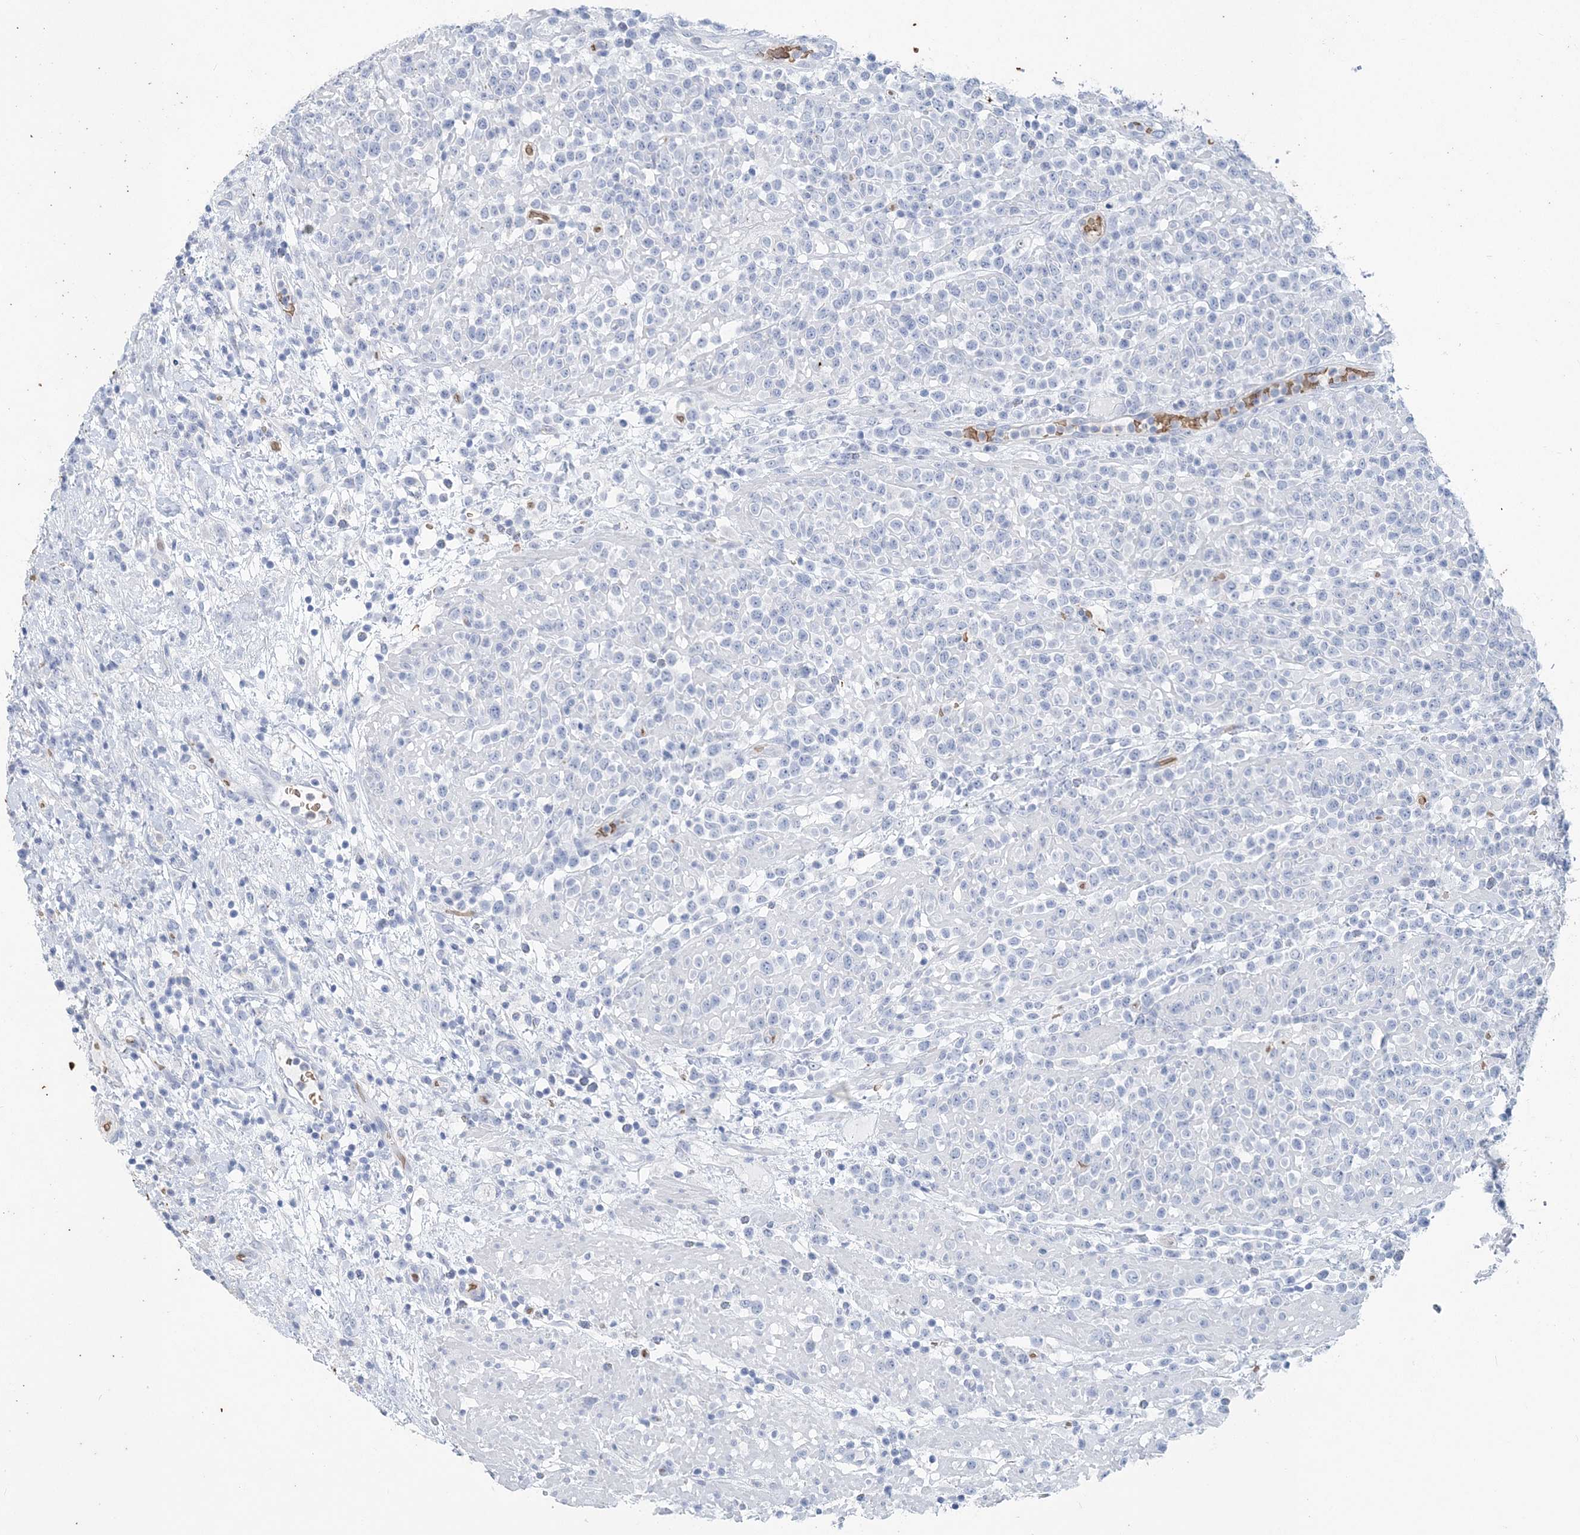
{"staining": {"intensity": "negative", "quantity": "none", "location": "none"}, "tissue": "lymphoma", "cell_type": "Tumor cells", "image_type": "cancer", "snomed": [{"axis": "morphology", "description": "Malignant lymphoma, non-Hodgkin's type, High grade"}, {"axis": "topography", "description": "Colon"}], "caption": "Histopathology image shows no significant protein expression in tumor cells of malignant lymphoma, non-Hodgkin's type (high-grade). (Stains: DAB IHC with hematoxylin counter stain, Microscopy: brightfield microscopy at high magnification).", "gene": "HBD", "patient": {"sex": "female", "age": 53}}